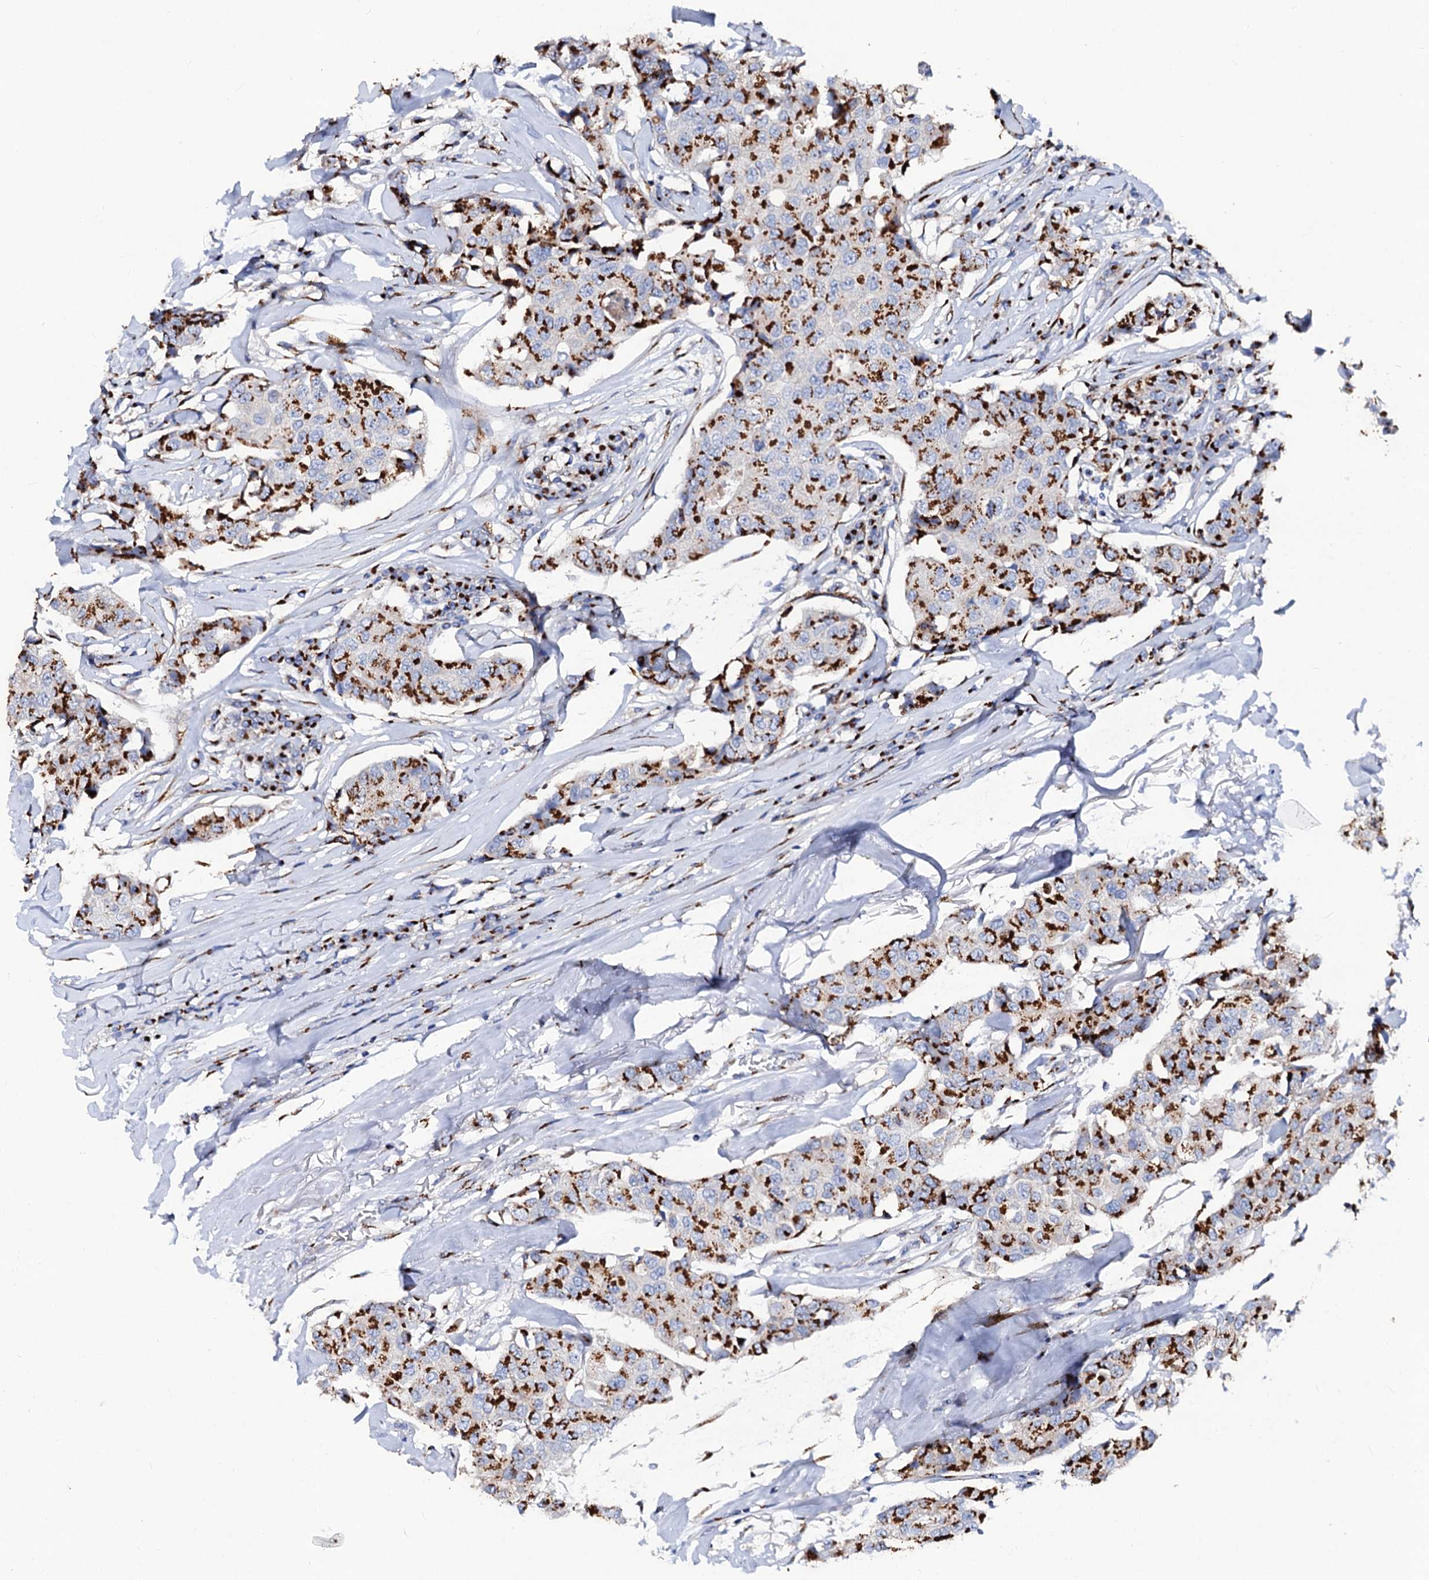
{"staining": {"intensity": "strong", "quantity": ">75%", "location": "cytoplasmic/membranous"}, "tissue": "breast cancer", "cell_type": "Tumor cells", "image_type": "cancer", "snomed": [{"axis": "morphology", "description": "Duct carcinoma"}, {"axis": "topography", "description": "Breast"}], "caption": "A high-resolution micrograph shows immunohistochemistry staining of breast cancer, which demonstrates strong cytoplasmic/membranous positivity in approximately >75% of tumor cells.", "gene": "TM9SF3", "patient": {"sex": "female", "age": 80}}